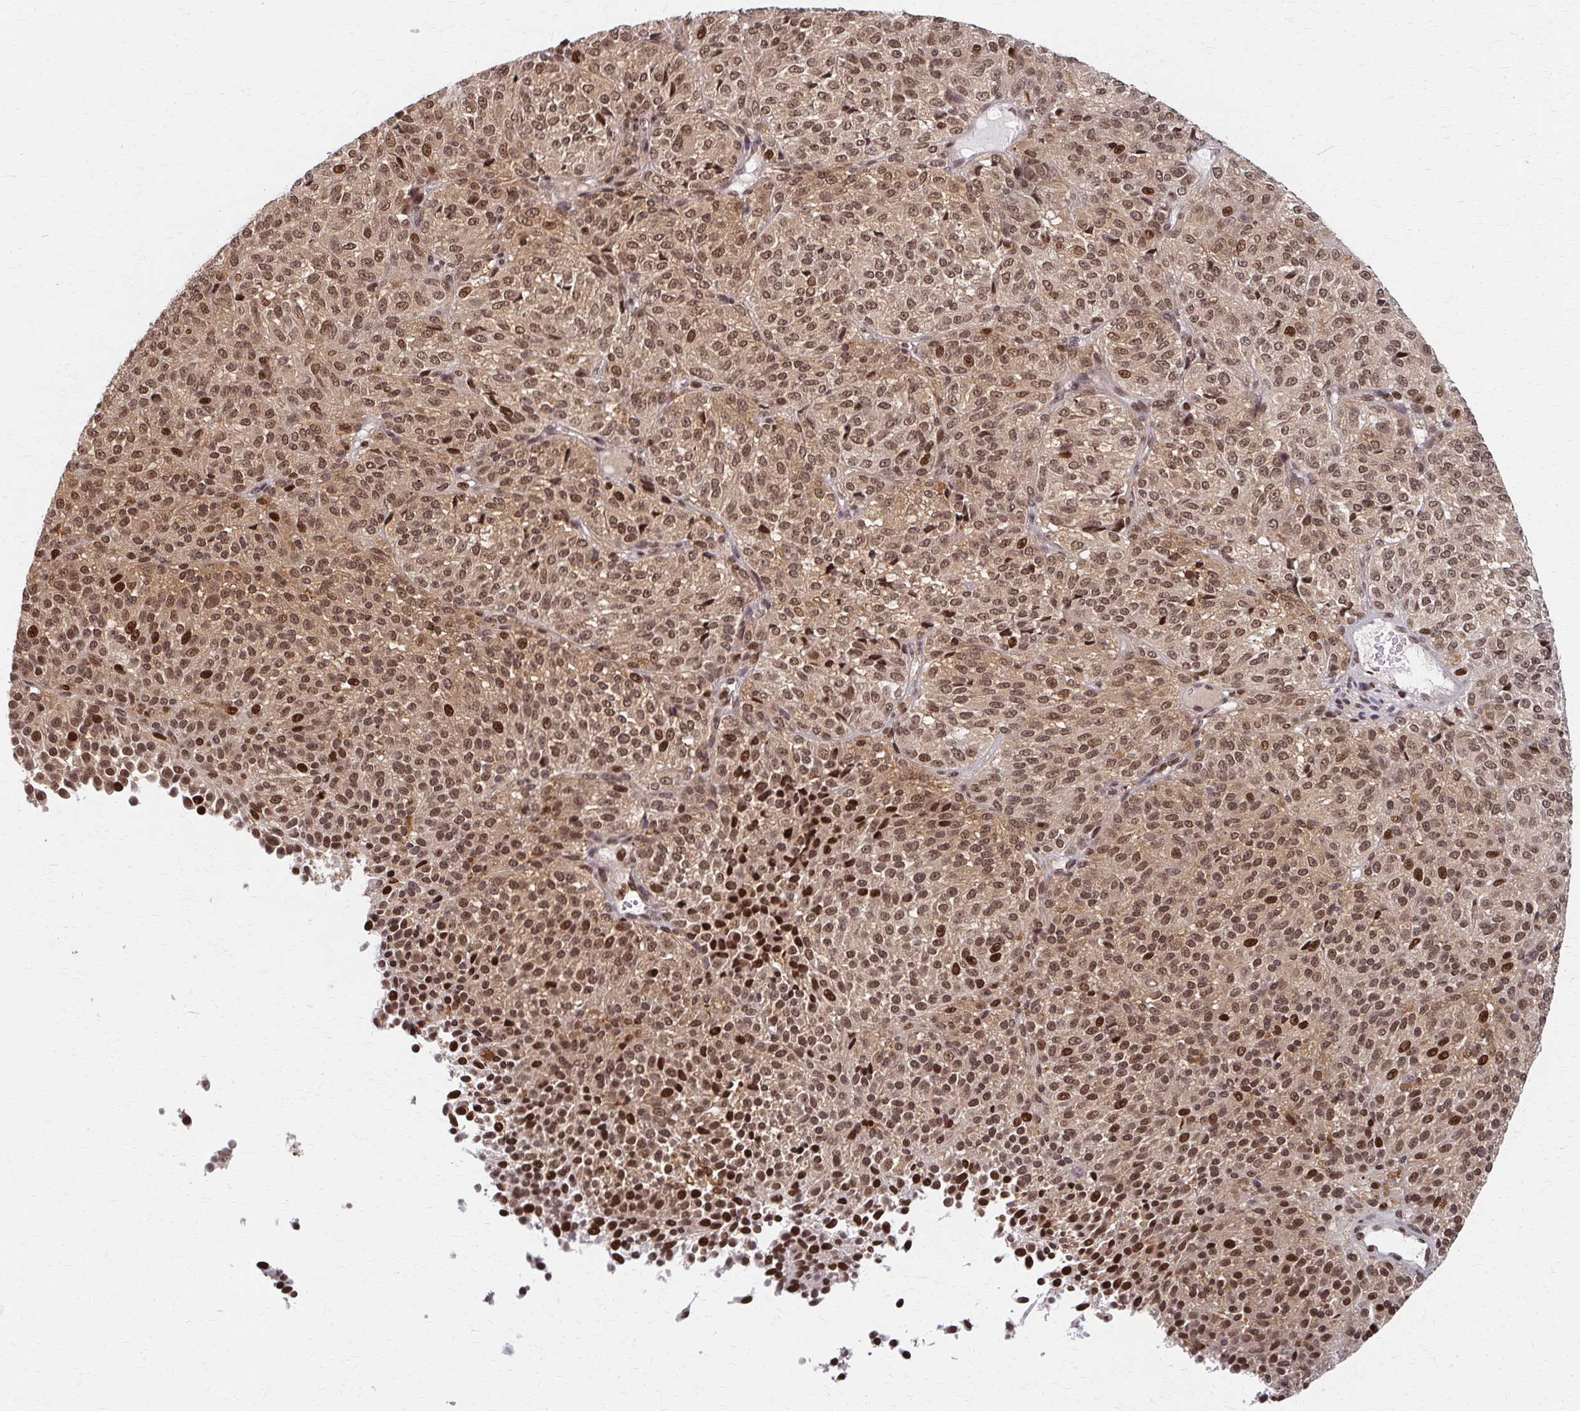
{"staining": {"intensity": "moderate", "quantity": ">75%", "location": "nuclear"}, "tissue": "melanoma", "cell_type": "Tumor cells", "image_type": "cancer", "snomed": [{"axis": "morphology", "description": "Malignant melanoma, Metastatic site"}, {"axis": "topography", "description": "Brain"}], "caption": "Malignant melanoma (metastatic site) was stained to show a protein in brown. There is medium levels of moderate nuclear staining in approximately >75% of tumor cells.", "gene": "PSMD7", "patient": {"sex": "female", "age": 56}}